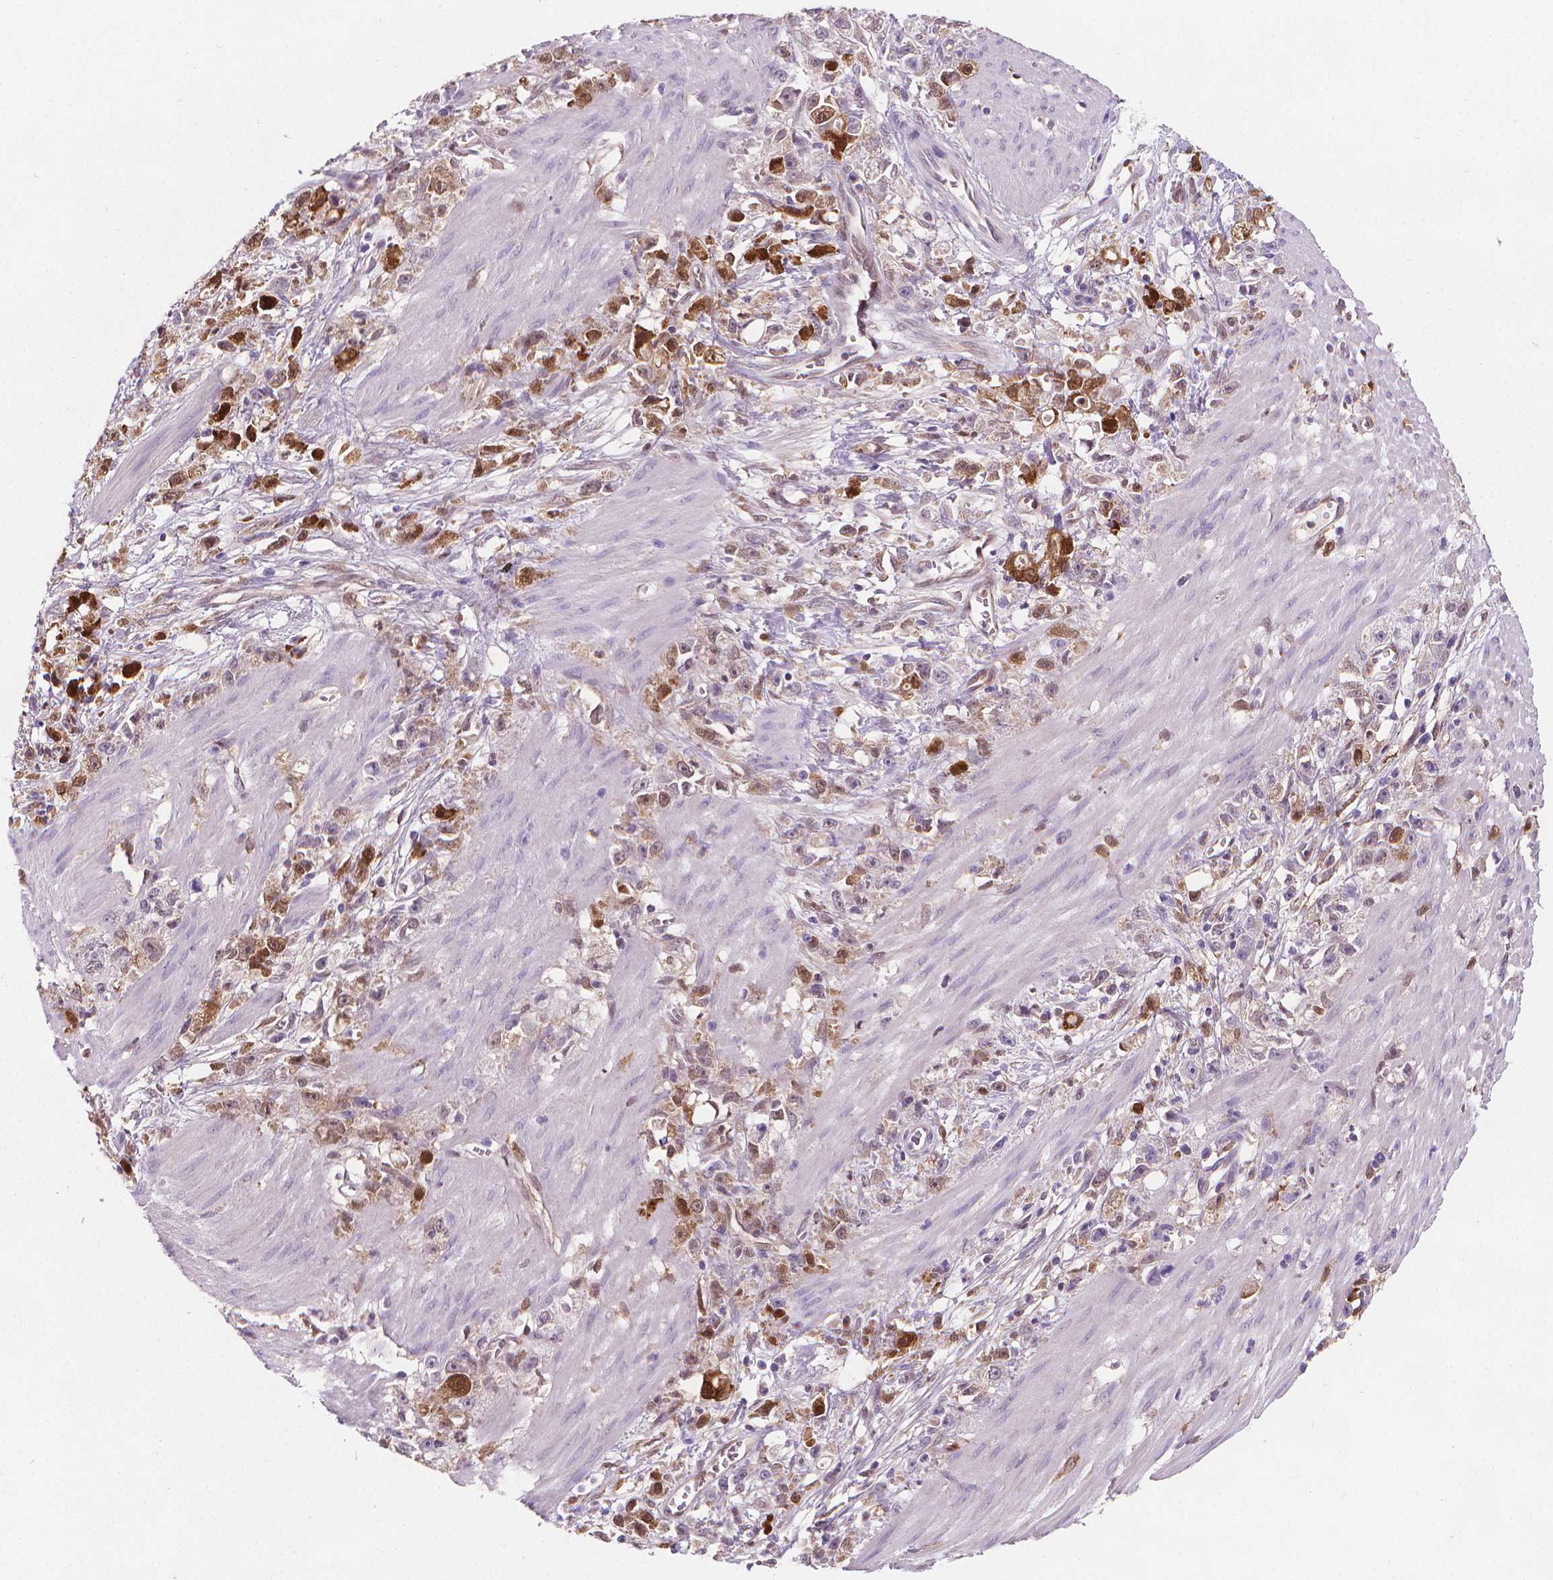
{"staining": {"intensity": "strong", "quantity": "25%-75%", "location": "cytoplasmic/membranous,nuclear"}, "tissue": "stomach cancer", "cell_type": "Tumor cells", "image_type": "cancer", "snomed": [{"axis": "morphology", "description": "Adenocarcinoma, NOS"}, {"axis": "topography", "description": "Stomach"}], "caption": "IHC histopathology image of human adenocarcinoma (stomach) stained for a protein (brown), which displays high levels of strong cytoplasmic/membranous and nuclear staining in about 25%-75% of tumor cells.", "gene": "TNFAIP2", "patient": {"sex": "female", "age": 59}}